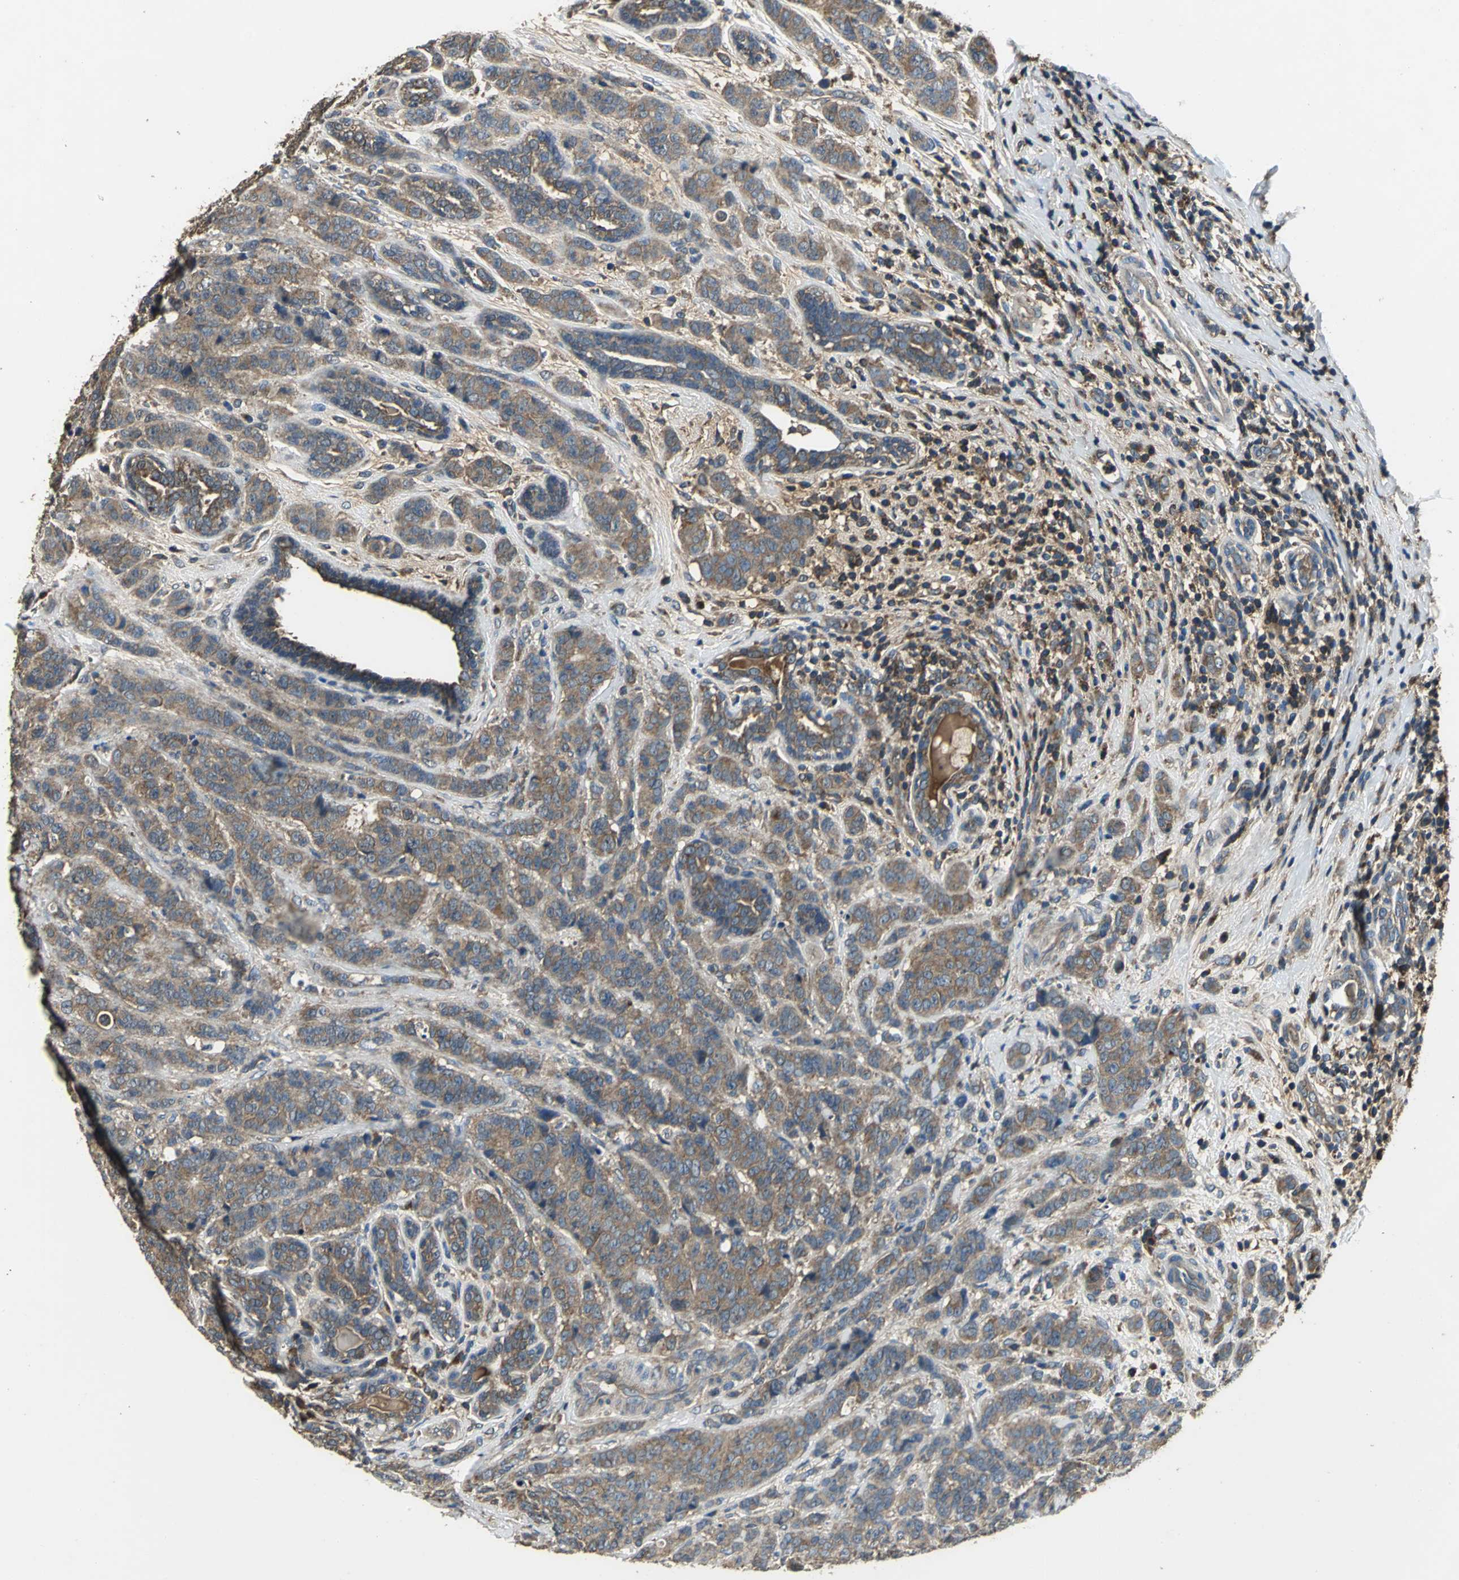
{"staining": {"intensity": "moderate", "quantity": ">75%", "location": "cytoplasmic/membranous"}, "tissue": "breast cancer", "cell_type": "Tumor cells", "image_type": "cancer", "snomed": [{"axis": "morphology", "description": "Duct carcinoma"}, {"axis": "topography", "description": "Breast"}], "caption": "High-magnification brightfield microscopy of breast cancer stained with DAB (brown) and counterstained with hematoxylin (blue). tumor cells exhibit moderate cytoplasmic/membranous positivity is seen in approximately>75% of cells.", "gene": "IRF3", "patient": {"sex": "female", "age": 40}}